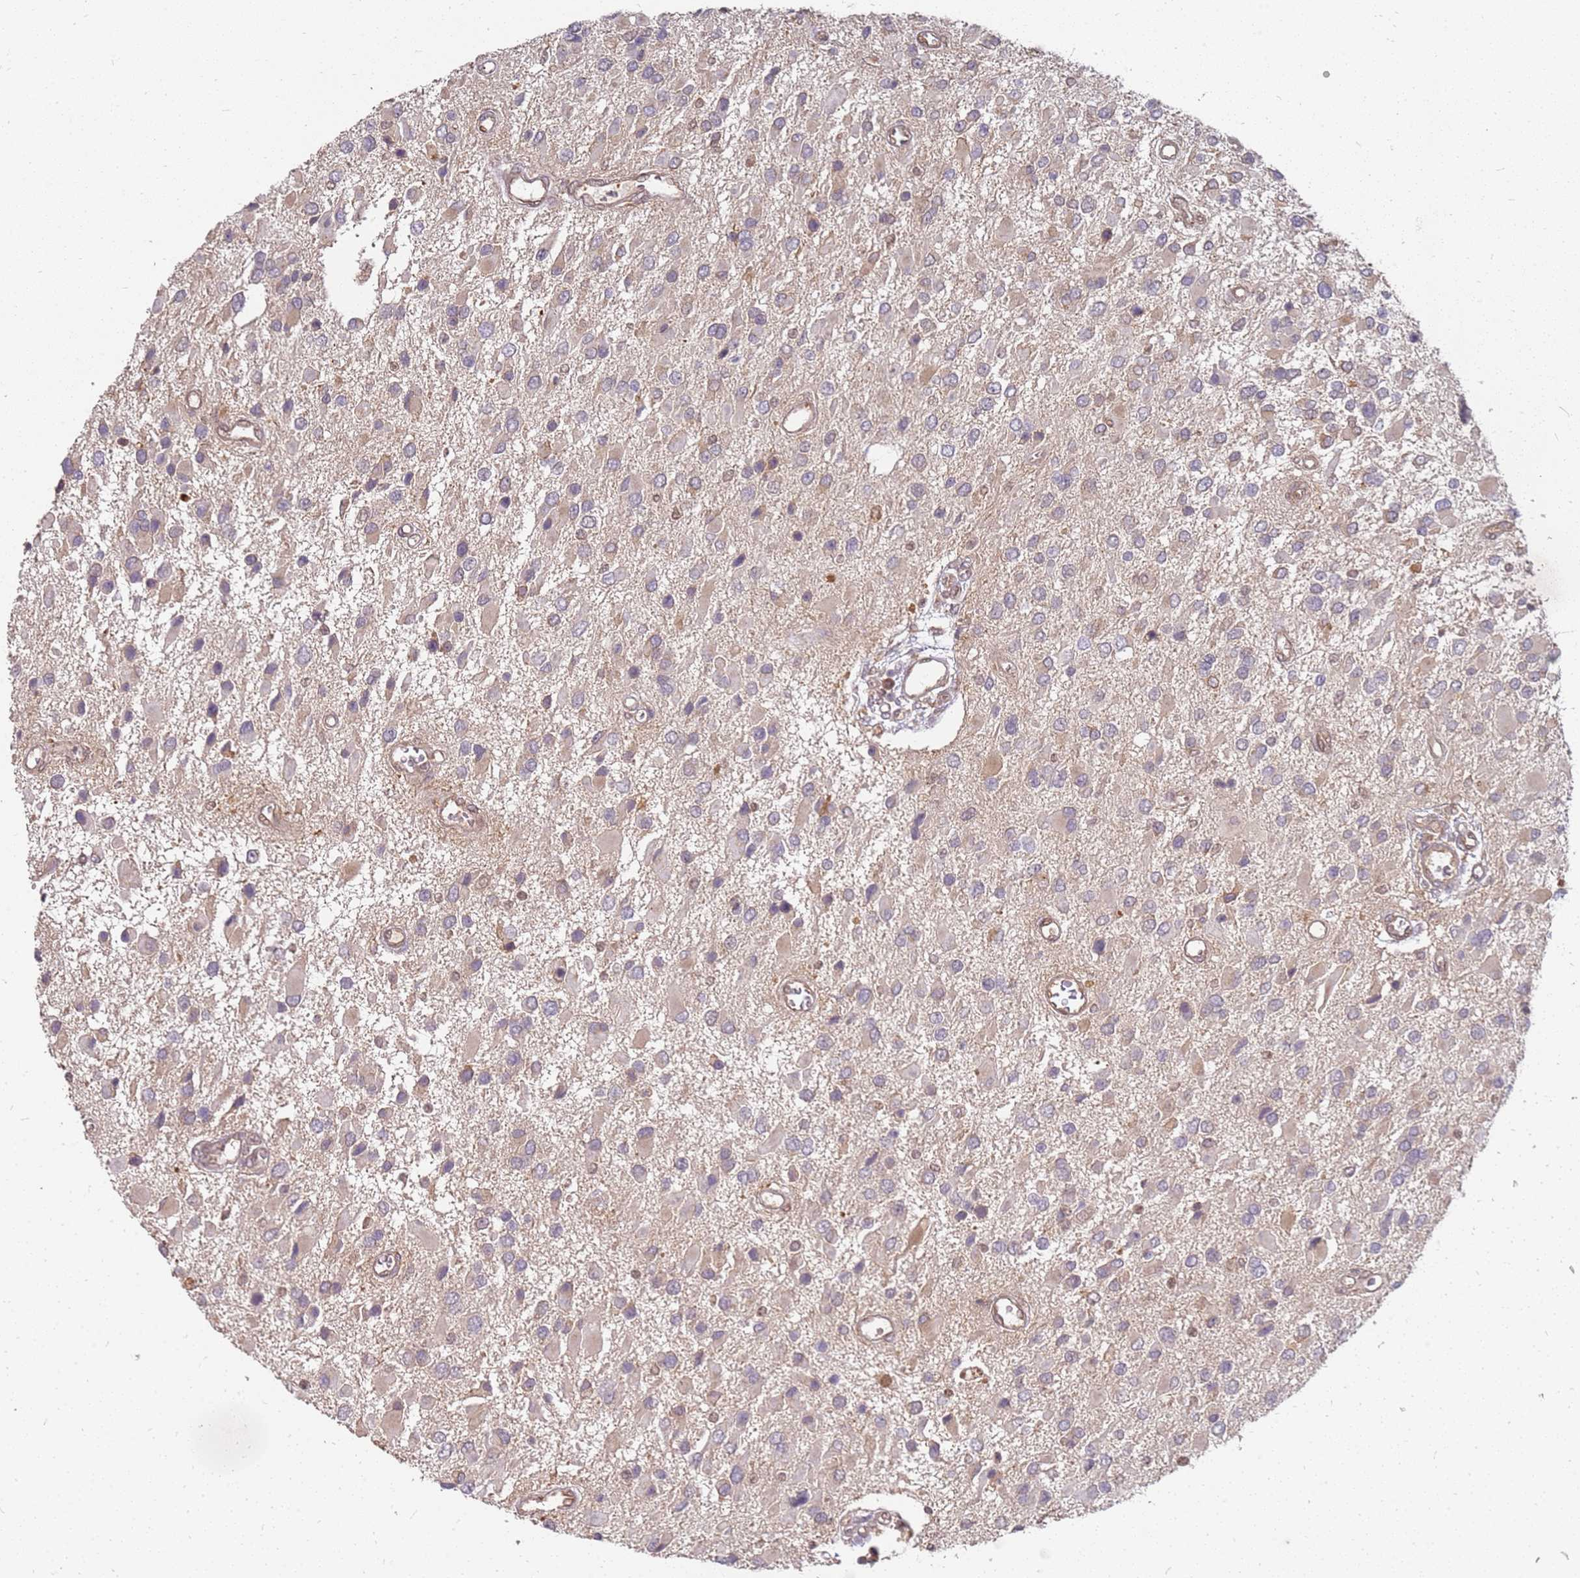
{"staining": {"intensity": "weak", "quantity": "<25%", "location": "cytoplasmic/membranous"}, "tissue": "glioma", "cell_type": "Tumor cells", "image_type": "cancer", "snomed": [{"axis": "morphology", "description": "Glioma, malignant, High grade"}, {"axis": "topography", "description": "Brain"}], "caption": "Tumor cells are negative for brown protein staining in malignant glioma (high-grade).", "gene": "NUDT14", "patient": {"sex": "male", "age": 53}}